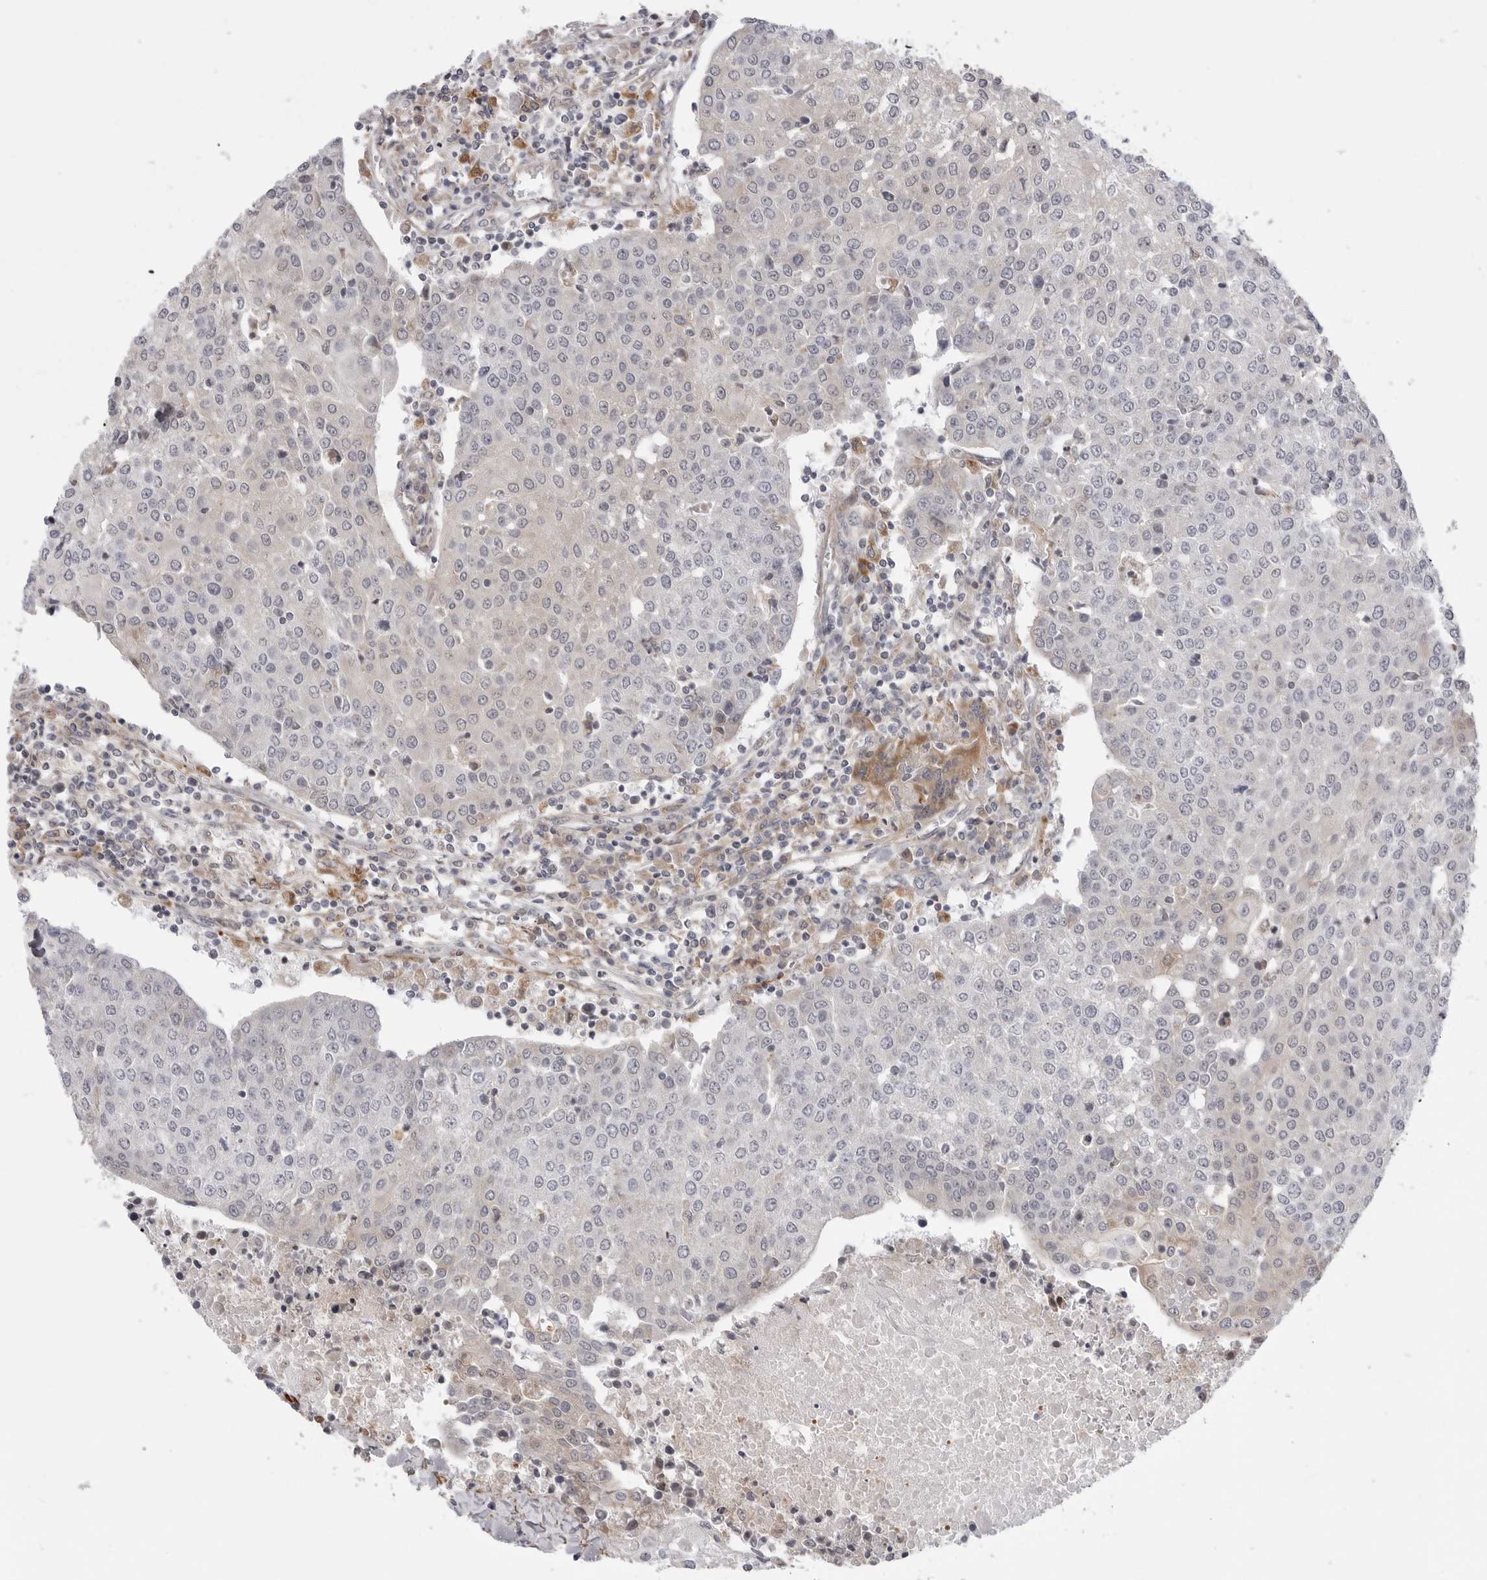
{"staining": {"intensity": "weak", "quantity": "<25%", "location": "cytoplasmic/membranous"}, "tissue": "urothelial cancer", "cell_type": "Tumor cells", "image_type": "cancer", "snomed": [{"axis": "morphology", "description": "Urothelial carcinoma, High grade"}, {"axis": "topography", "description": "Urinary bladder"}], "caption": "A high-resolution image shows IHC staining of high-grade urothelial carcinoma, which demonstrates no significant staining in tumor cells.", "gene": "SCP2", "patient": {"sex": "female", "age": 85}}